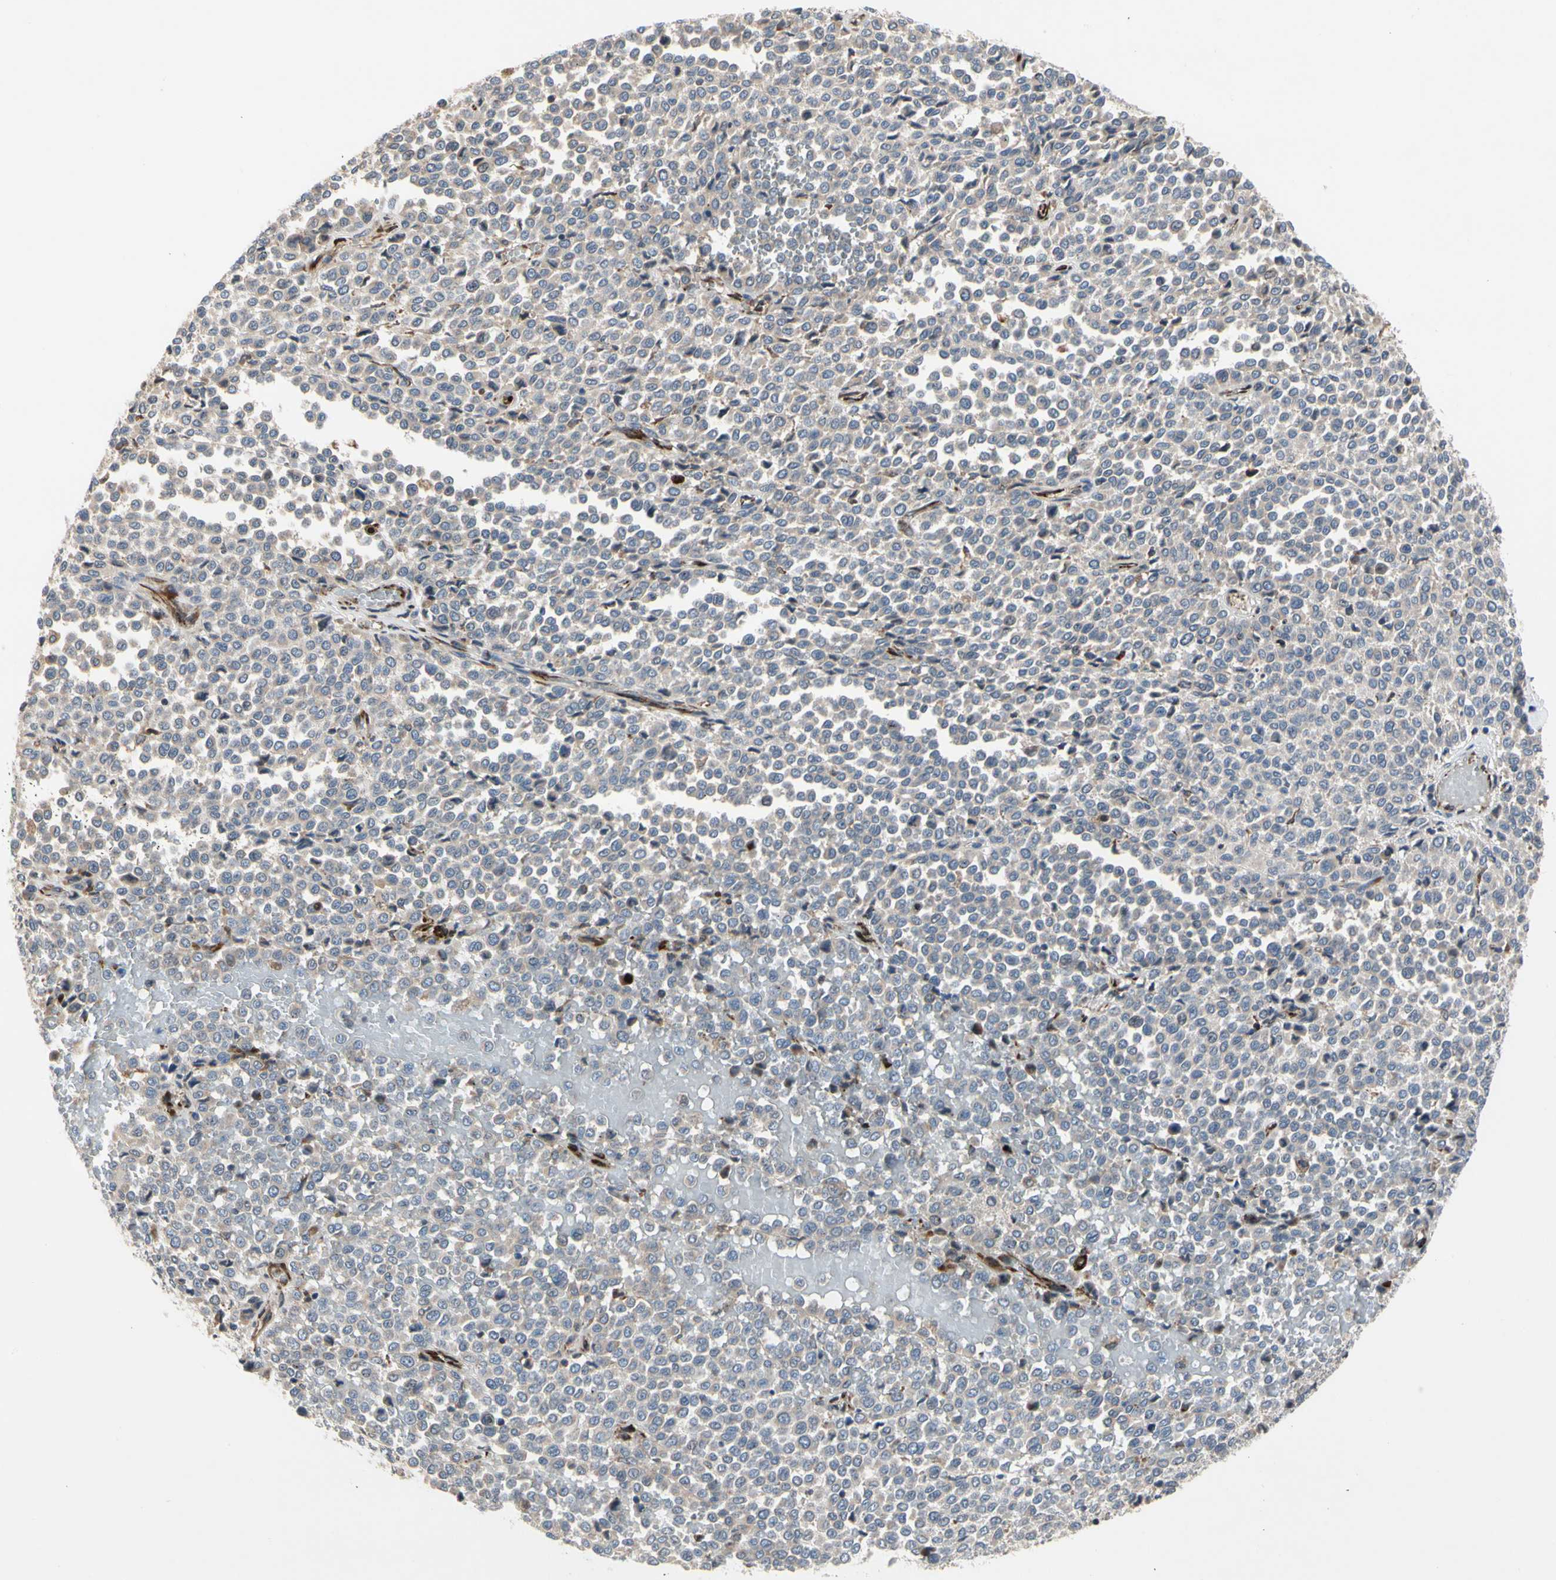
{"staining": {"intensity": "weak", "quantity": ">75%", "location": "cytoplasmic/membranous"}, "tissue": "melanoma", "cell_type": "Tumor cells", "image_type": "cancer", "snomed": [{"axis": "morphology", "description": "Malignant melanoma, Metastatic site"}, {"axis": "topography", "description": "Pancreas"}], "caption": "Malignant melanoma (metastatic site) tissue reveals weak cytoplasmic/membranous expression in approximately >75% of tumor cells", "gene": "MMEL1", "patient": {"sex": "female", "age": 30}}